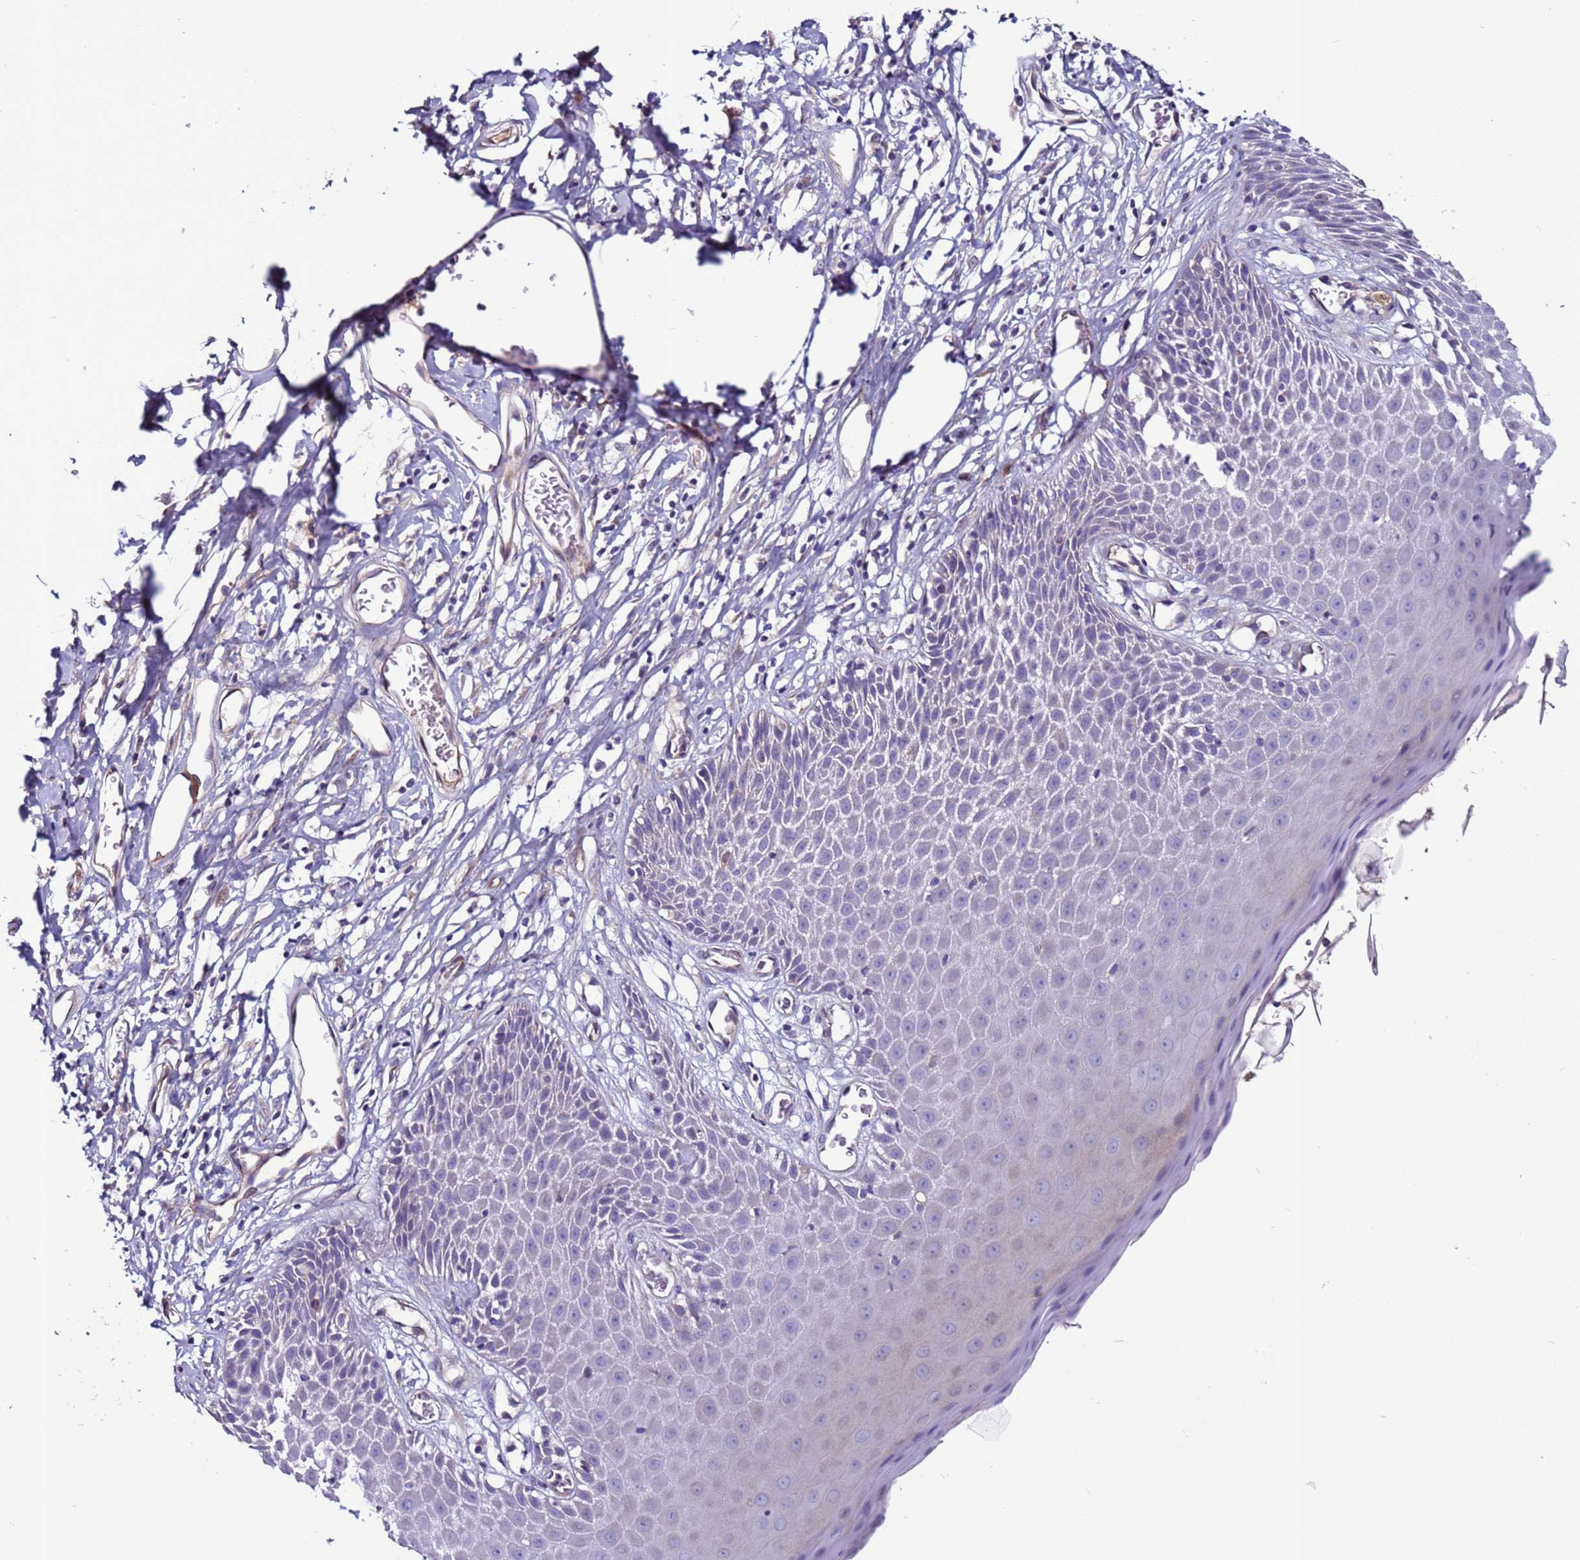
{"staining": {"intensity": "negative", "quantity": "none", "location": "none"}, "tissue": "skin", "cell_type": "Epidermal cells", "image_type": "normal", "snomed": [{"axis": "morphology", "description": "Normal tissue, NOS"}, {"axis": "topography", "description": "Vulva"}], "caption": "A histopathology image of skin stained for a protein demonstrates no brown staining in epidermal cells. (Immunohistochemistry (ihc), brightfield microscopy, high magnification).", "gene": "C8G", "patient": {"sex": "female", "age": 68}}